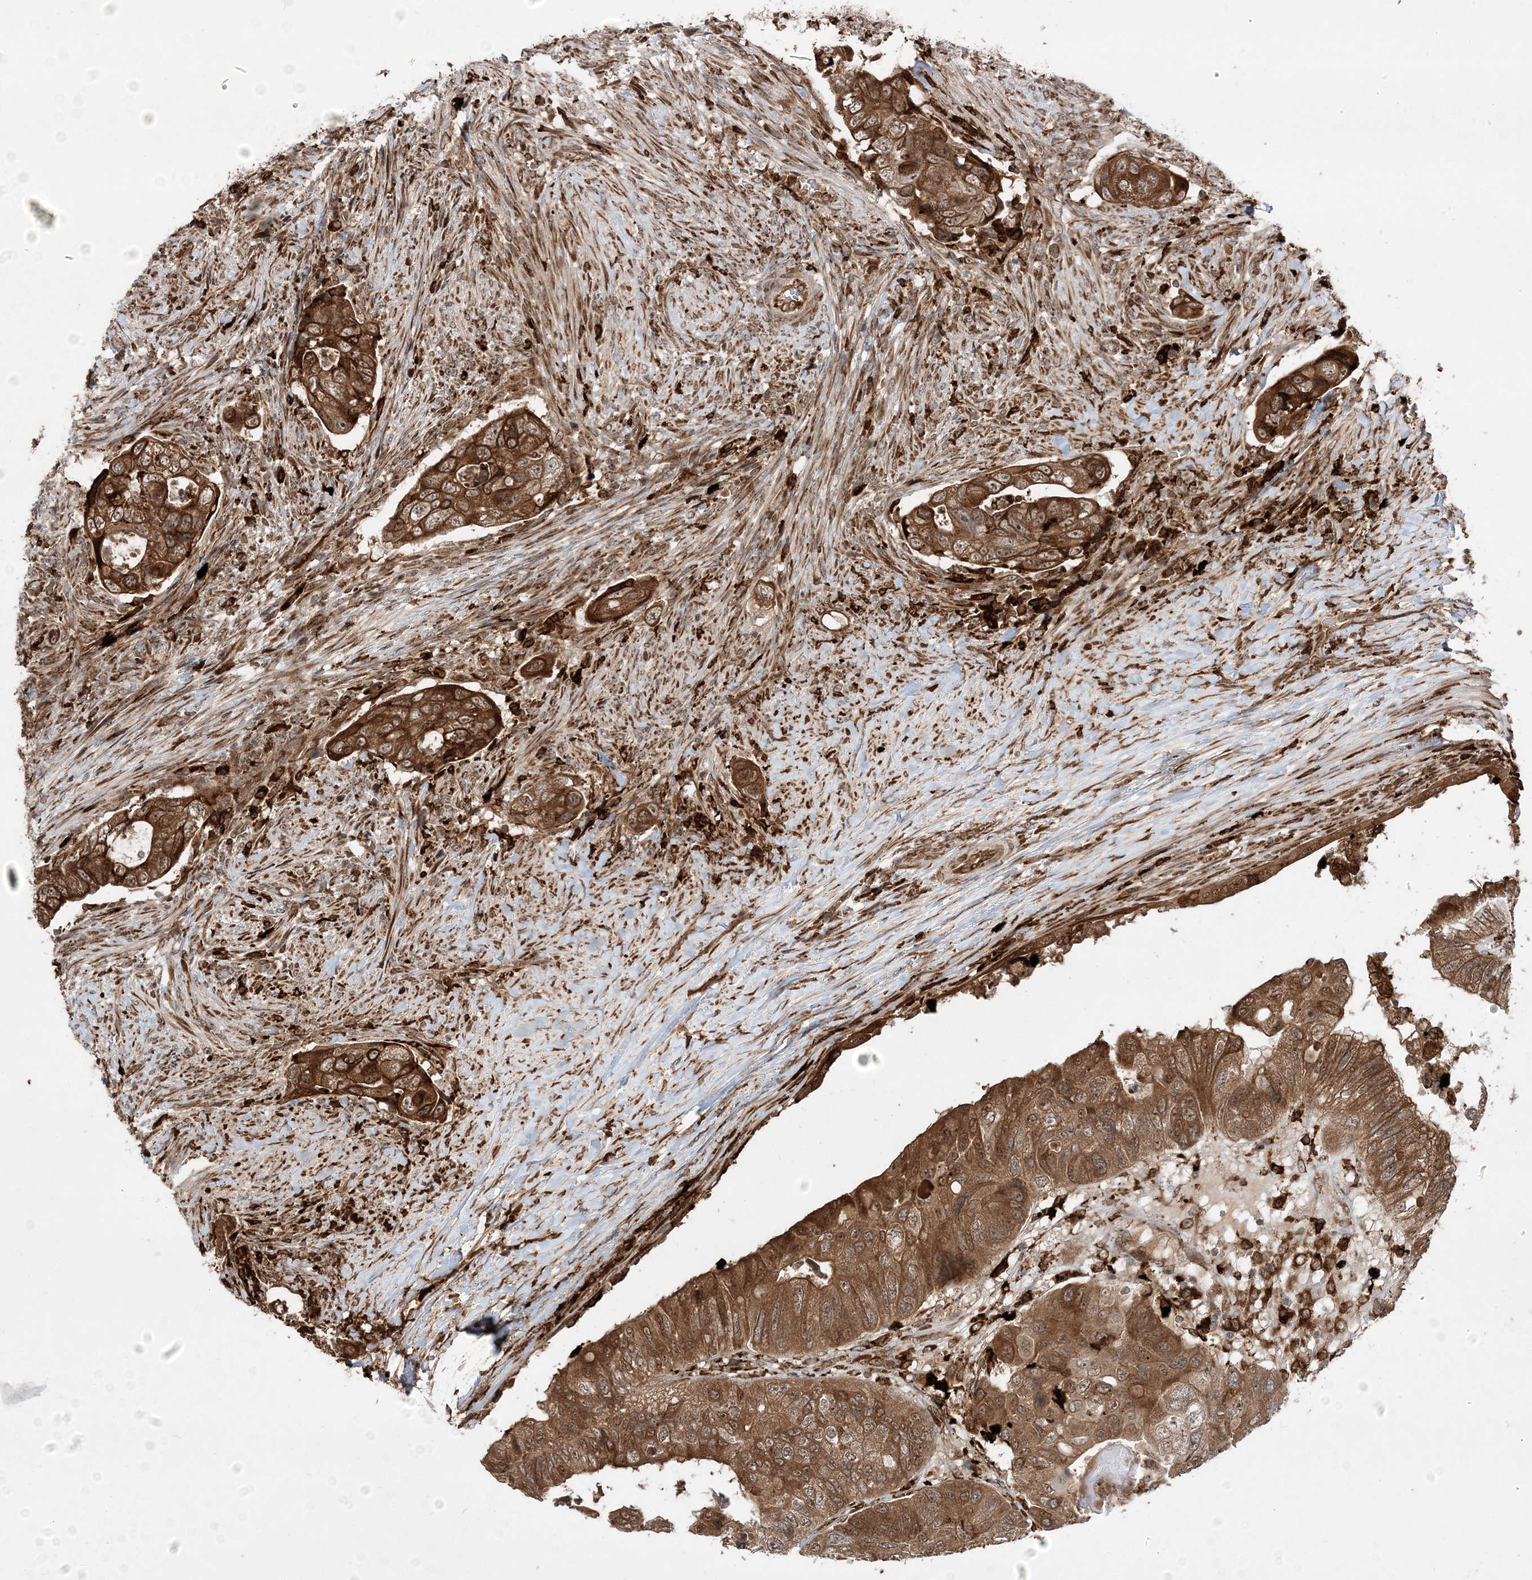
{"staining": {"intensity": "strong", "quantity": ">75%", "location": "cytoplasmic/membranous,nuclear"}, "tissue": "colorectal cancer", "cell_type": "Tumor cells", "image_type": "cancer", "snomed": [{"axis": "morphology", "description": "Adenocarcinoma, NOS"}, {"axis": "topography", "description": "Rectum"}], "caption": "IHC photomicrograph of neoplastic tissue: human colorectal cancer stained using immunohistochemistry (IHC) displays high levels of strong protein expression localized specifically in the cytoplasmic/membranous and nuclear of tumor cells, appearing as a cytoplasmic/membranous and nuclear brown color.", "gene": "EPC2", "patient": {"sex": "male", "age": 63}}